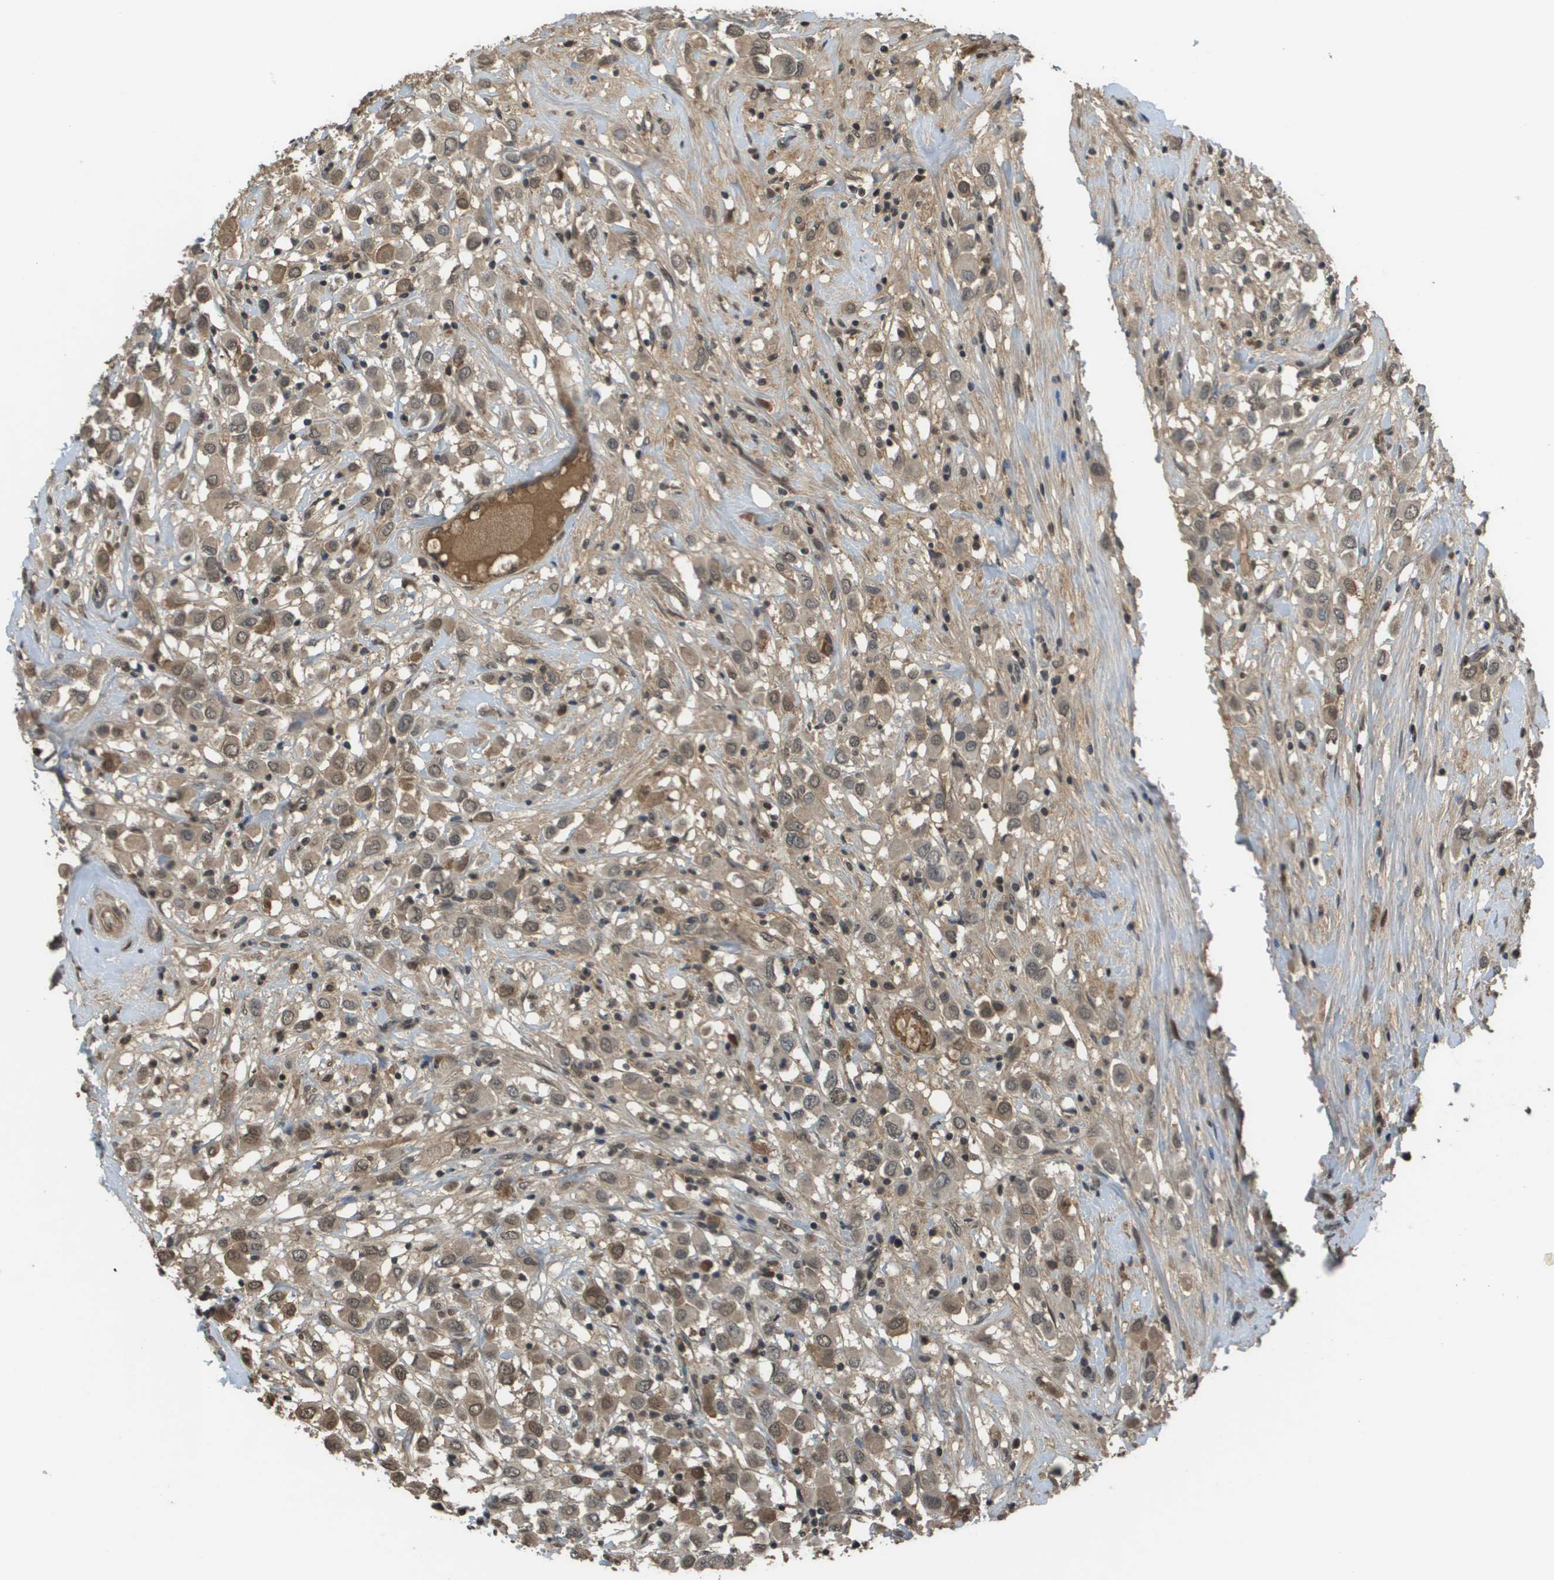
{"staining": {"intensity": "moderate", "quantity": ">75%", "location": "cytoplasmic/membranous,nuclear"}, "tissue": "breast cancer", "cell_type": "Tumor cells", "image_type": "cancer", "snomed": [{"axis": "morphology", "description": "Duct carcinoma"}, {"axis": "topography", "description": "Breast"}], "caption": "High-magnification brightfield microscopy of breast invasive ductal carcinoma stained with DAB (brown) and counterstained with hematoxylin (blue). tumor cells exhibit moderate cytoplasmic/membranous and nuclear expression is appreciated in approximately>75% of cells. The protein is shown in brown color, while the nuclei are stained blue.", "gene": "NDRG2", "patient": {"sex": "female", "age": 61}}